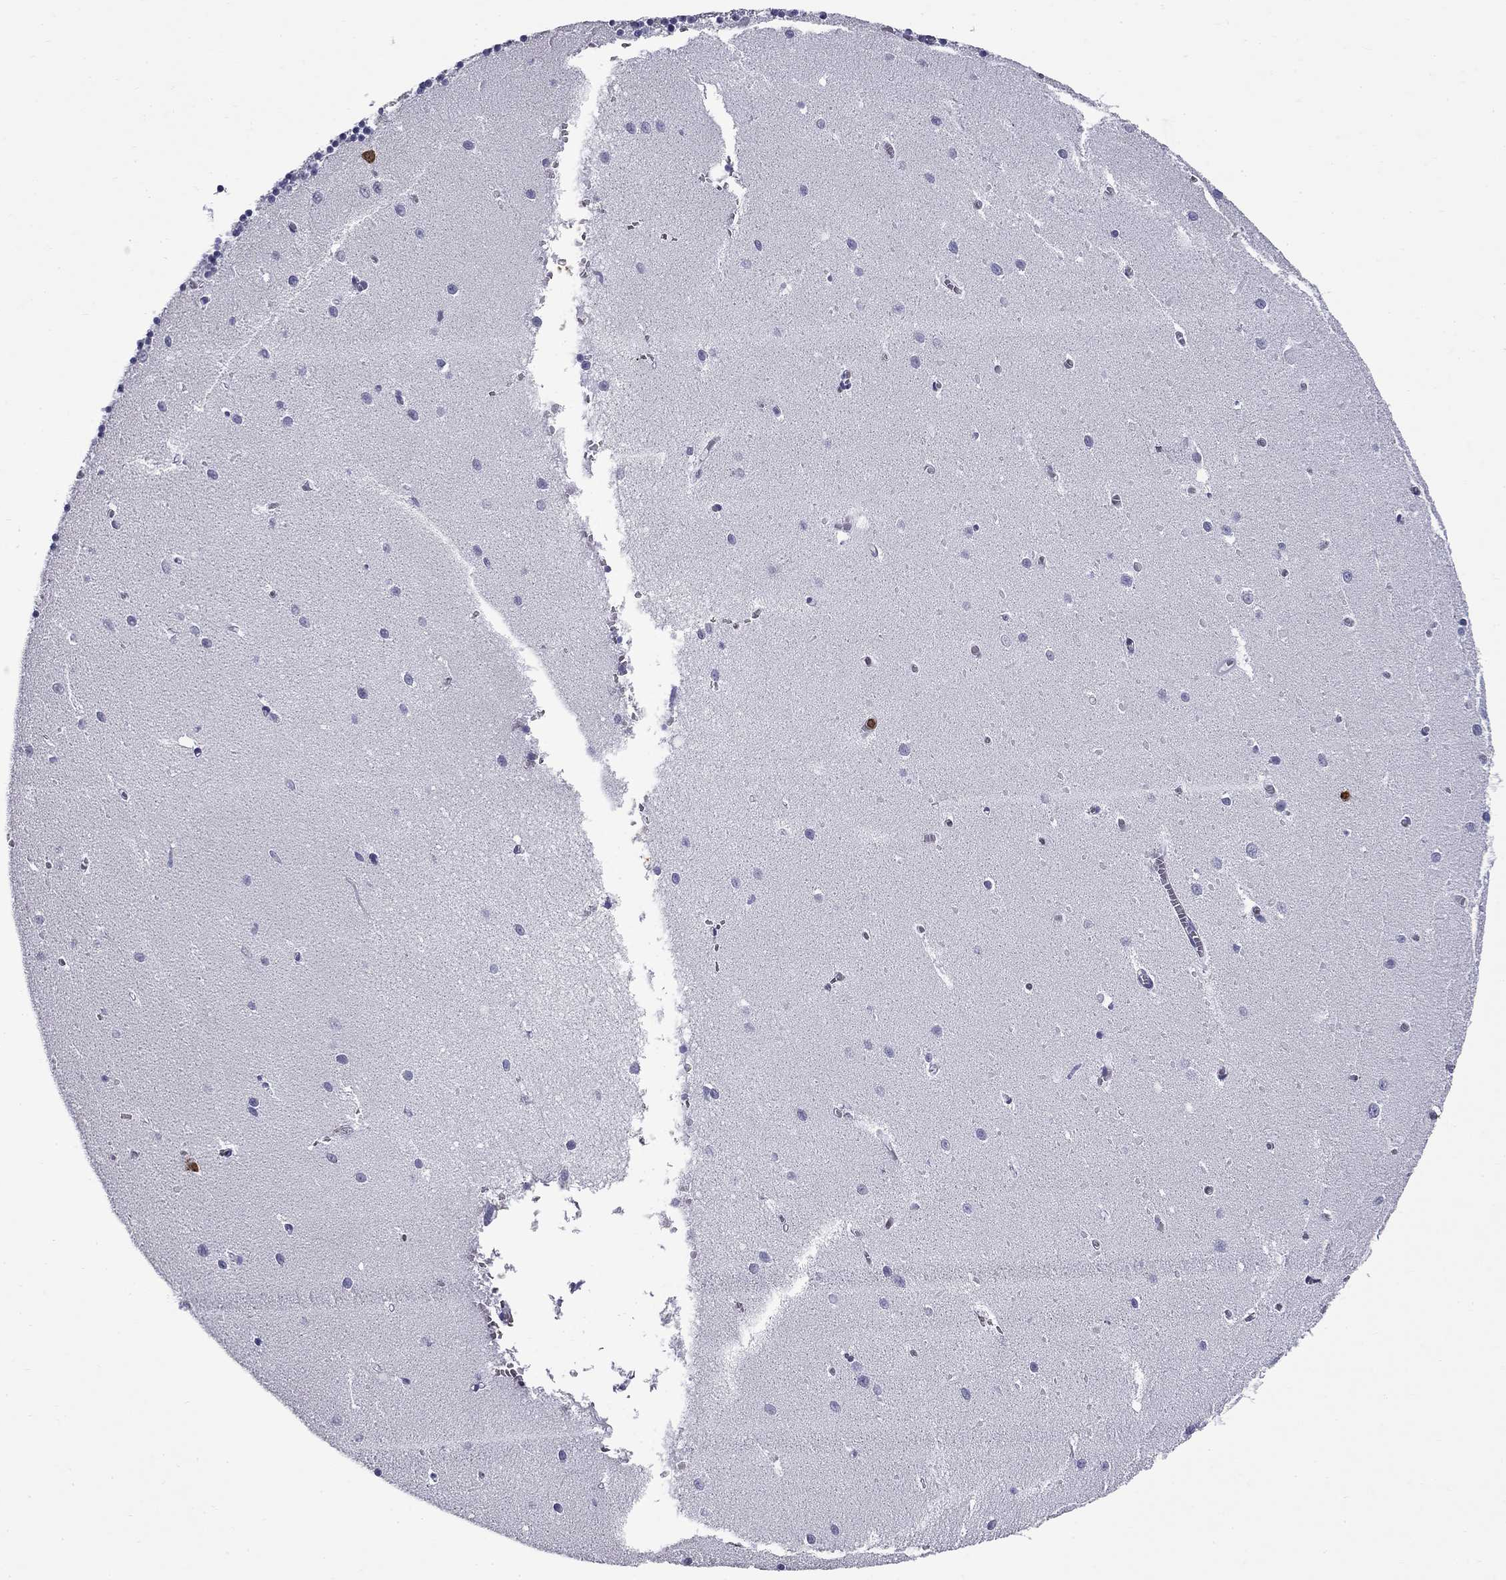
{"staining": {"intensity": "negative", "quantity": "none", "location": "none"}, "tissue": "cerebellum", "cell_type": "Cells in granular layer", "image_type": "normal", "snomed": [{"axis": "morphology", "description": "Normal tissue, NOS"}, {"axis": "topography", "description": "Cerebellum"}], "caption": "A histopathology image of cerebellum stained for a protein displays no brown staining in cells in granular layer. Brightfield microscopy of immunohistochemistry (IHC) stained with DAB (3,3'-diaminobenzidine) (brown) and hematoxylin (blue), captured at high magnification.", "gene": "TRIM29", "patient": {"sex": "female", "age": 64}}